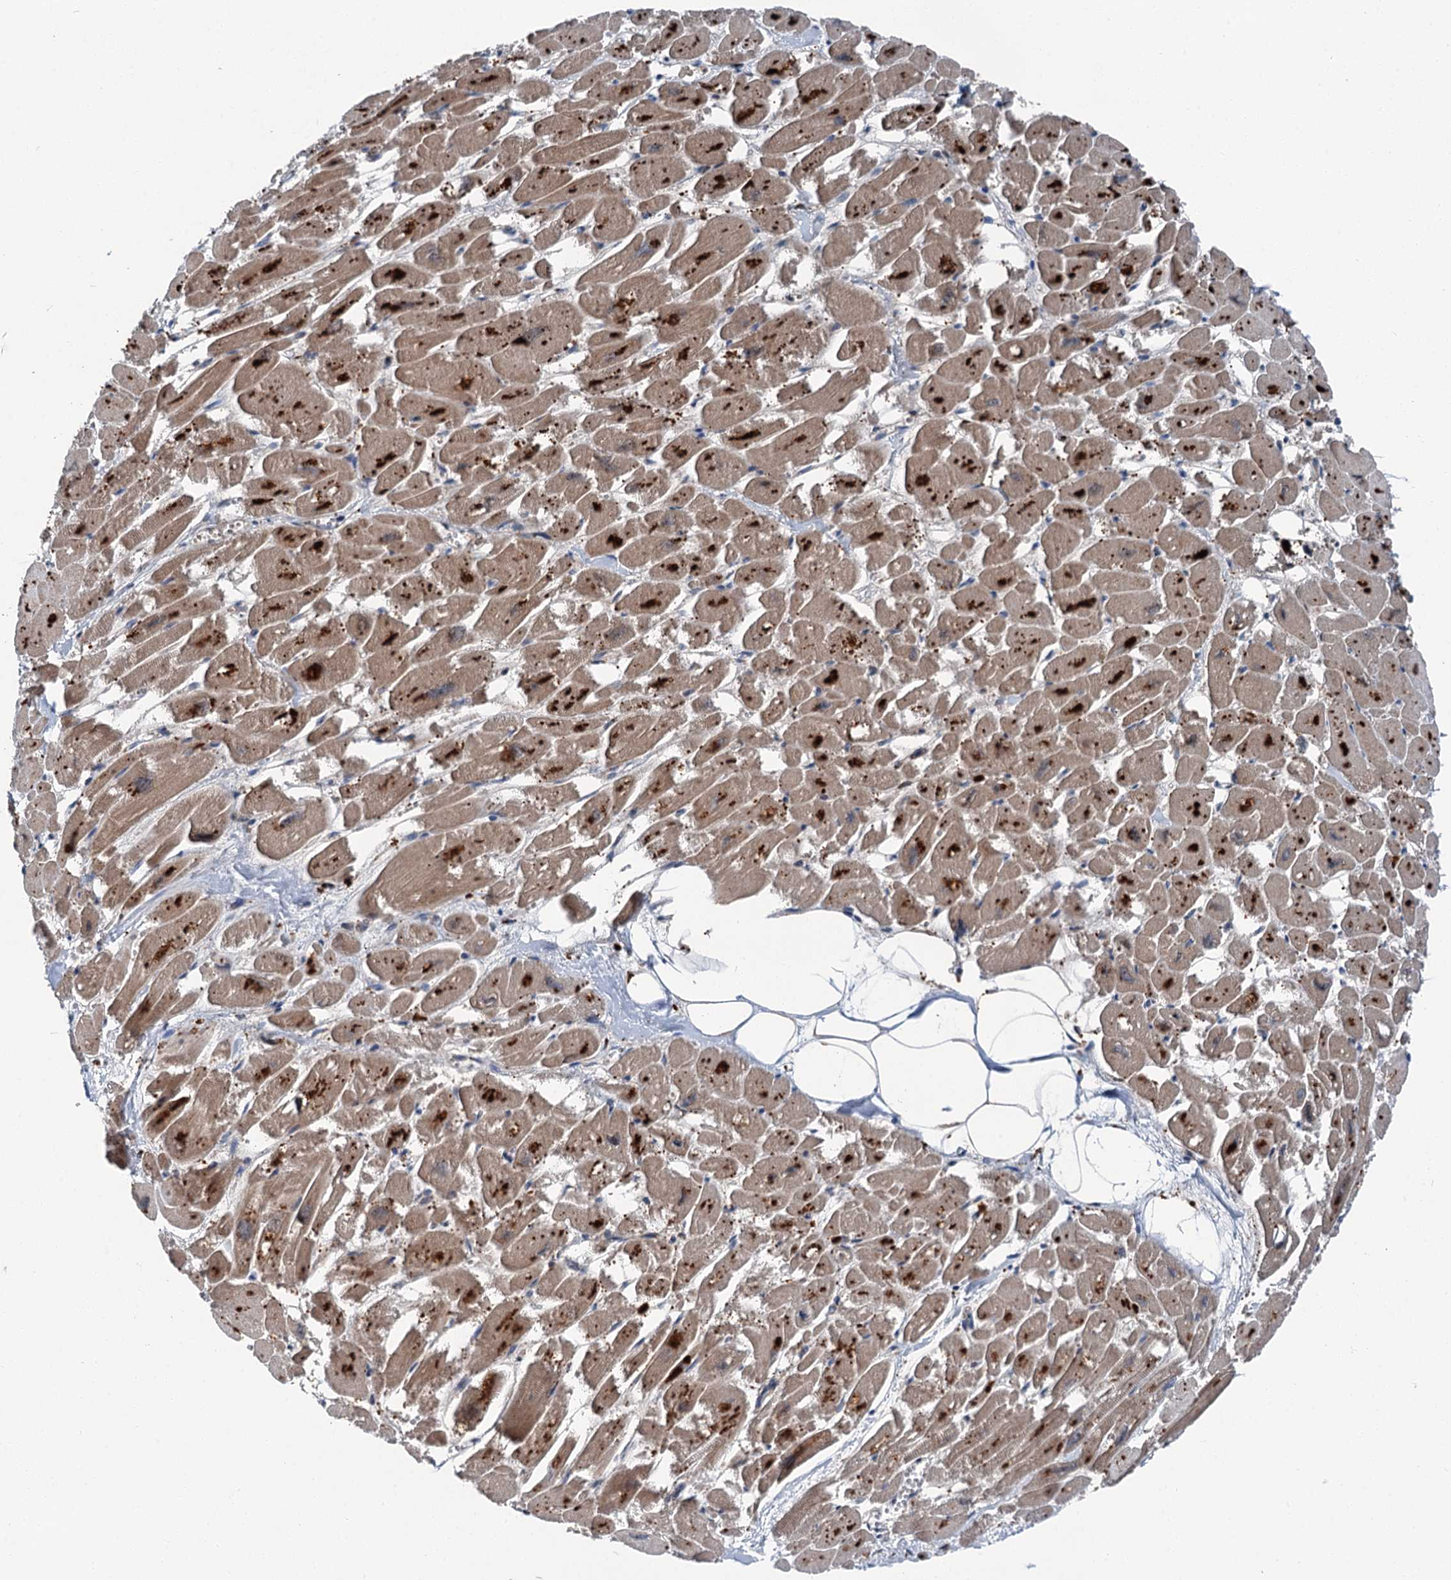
{"staining": {"intensity": "moderate", "quantity": ">75%", "location": "cytoplasmic/membranous"}, "tissue": "heart muscle", "cell_type": "Cardiomyocytes", "image_type": "normal", "snomed": [{"axis": "morphology", "description": "Normal tissue, NOS"}, {"axis": "topography", "description": "Heart"}], "caption": "IHC photomicrograph of unremarkable human heart muscle stained for a protein (brown), which demonstrates medium levels of moderate cytoplasmic/membranous staining in about >75% of cardiomyocytes.", "gene": "POLR1D", "patient": {"sex": "male", "age": 54}}